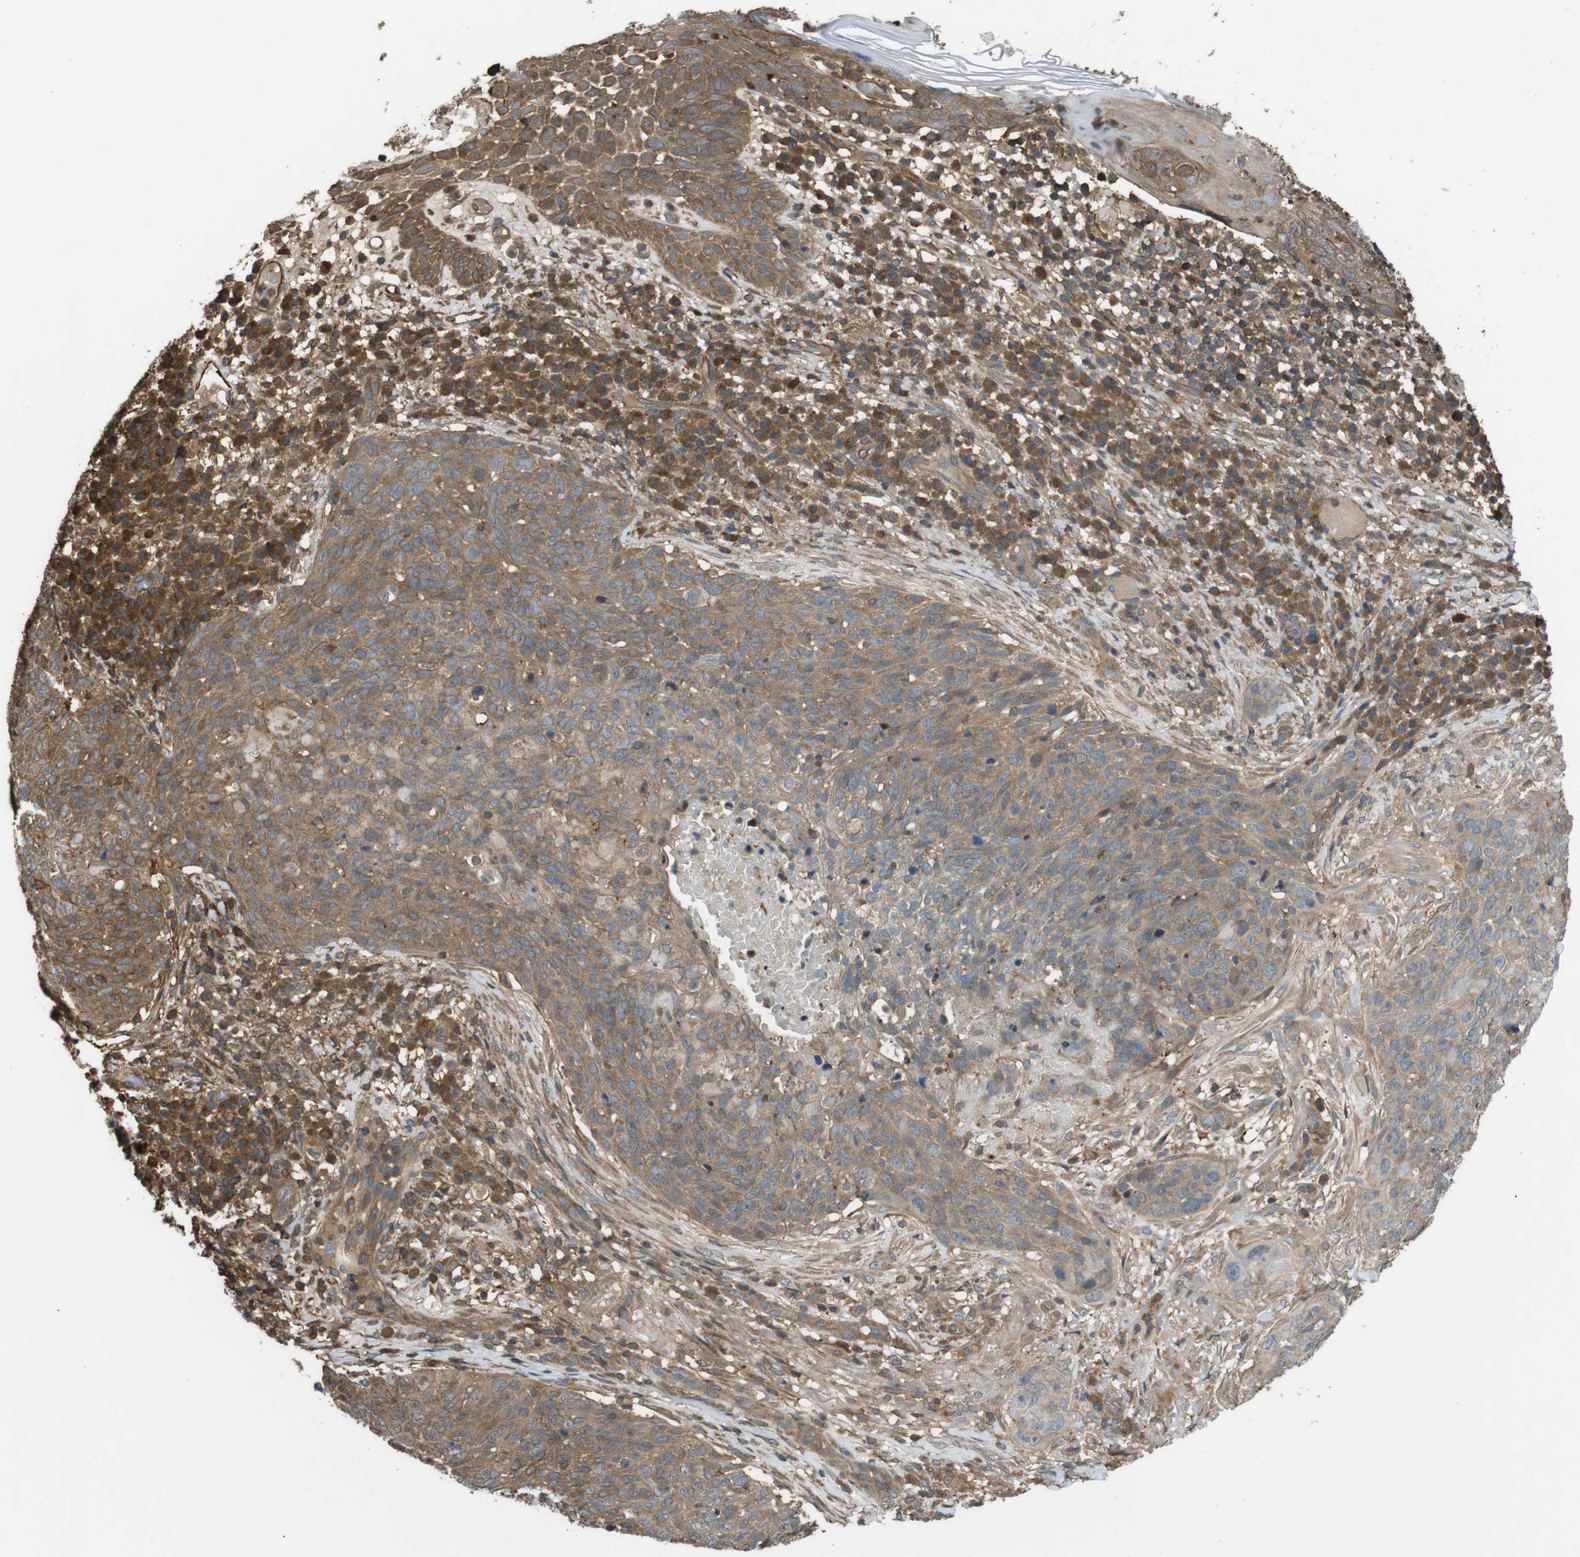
{"staining": {"intensity": "moderate", "quantity": ">75%", "location": "cytoplasmic/membranous"}, "tissue": "skin cancer", "cell_type": "Tumor cells", "image_type": "cancer", "snomed": [{"axis": "morphology", "description": "Squamous cell carcinoma in situ, NOS"}, {"axis": "morphology", "description": "Squamous cell carcinoma, NOS"}, {"axis": "topography", "description": "Skin"}], "caption": "A histopathology image showing moderate cytoplasmic/membranous staining in approximately >75% of tumor cells in skin squamous cell carcinoma, as visualized by brown immunohistochemical staining.", "gene": "ARHGDIA", "patient": {"sex": "male", "age": 93}}